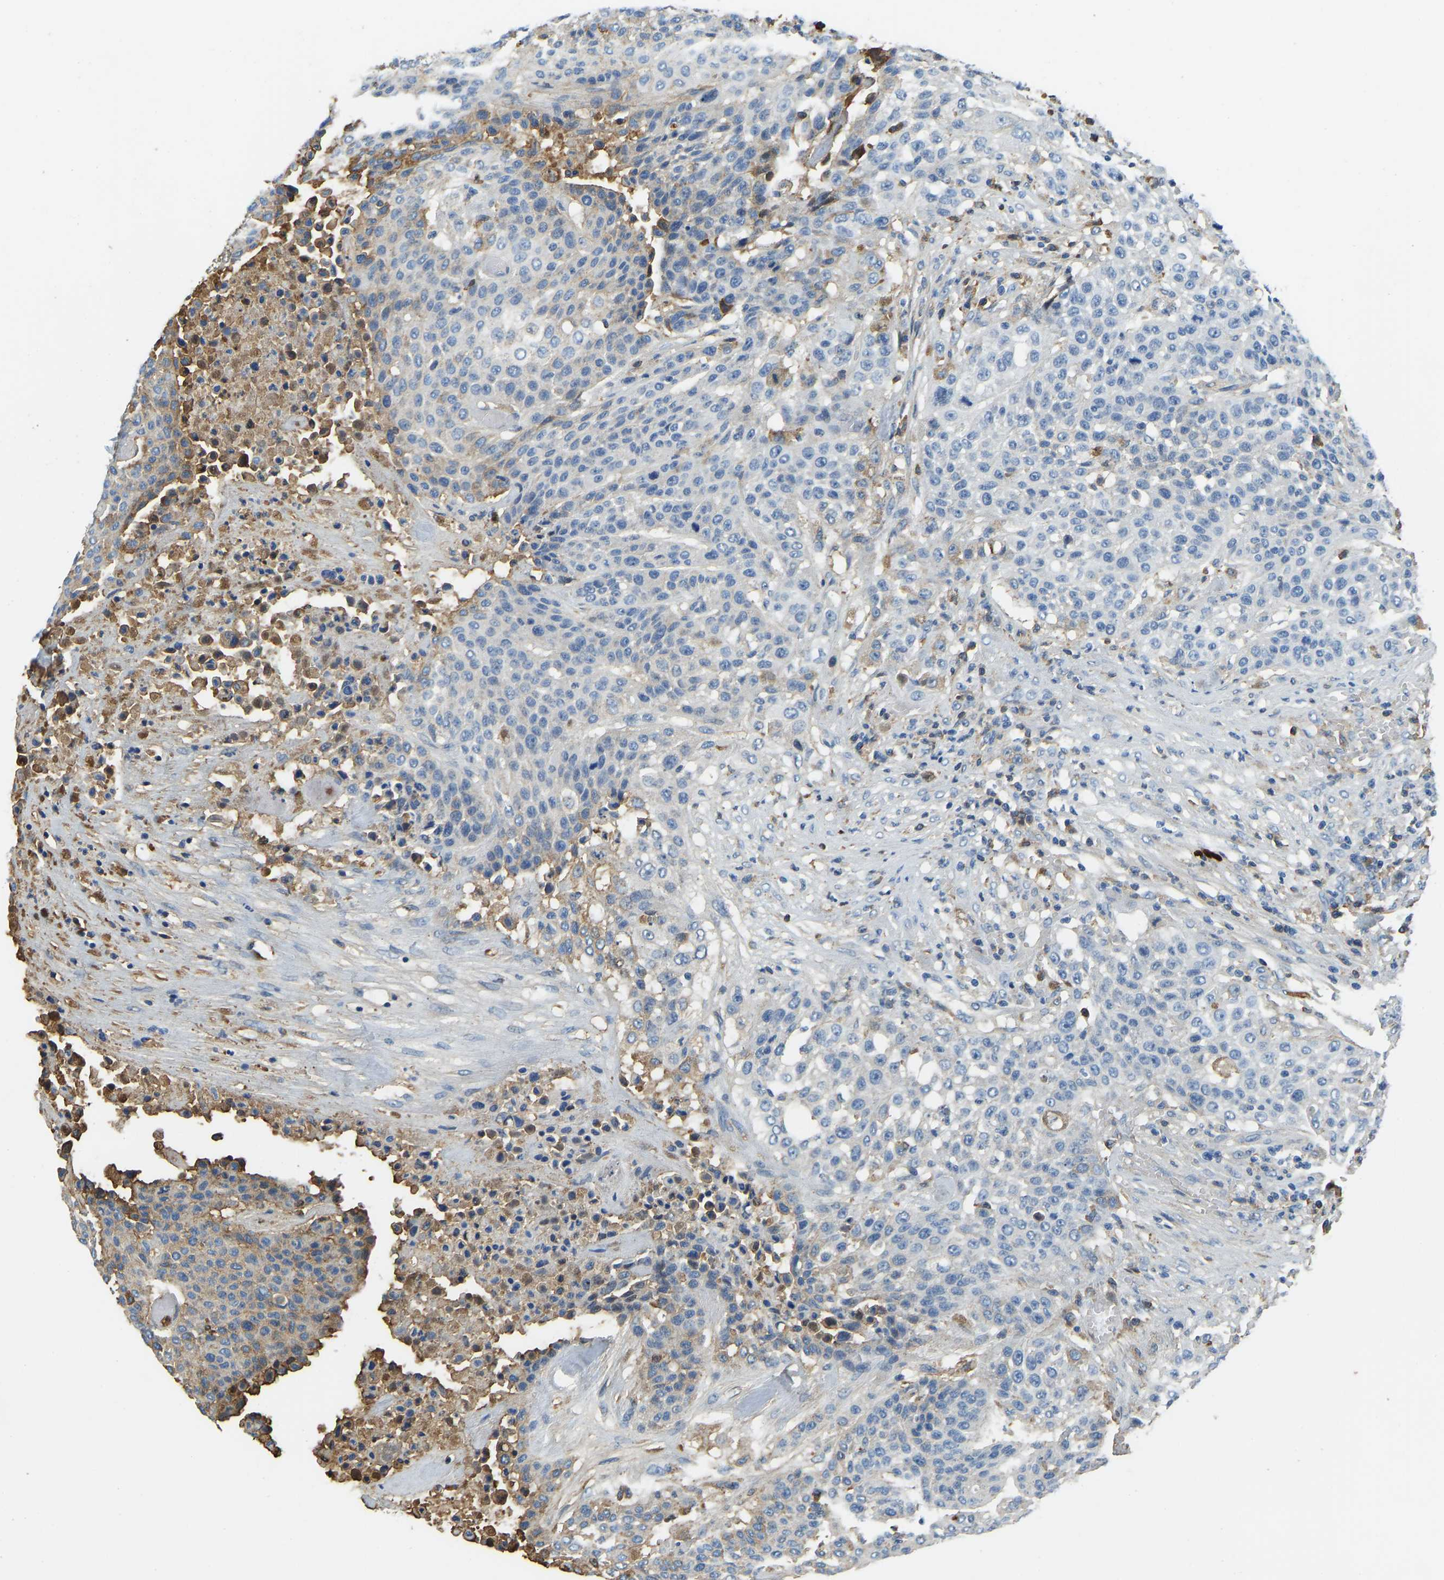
{"staining": {"intensity": "negative", "quantity": "none", "location": "none"}, "tissue": "urothelial cancer", "cell_type": "Tumor cells", "image_type": "cancer", "snomed": [{"axis": "morphology", "description": "Urothelial carcinoma, High grade"}, {"axis": "topography", "description": "Urinary bladder"}], "caption": "High magnification brightfield microscopy of high-grade urothelial carcinoma stained with DAB (3,3'-diaminobenzidine) (brown) and counterstained with hematoxylin (blue): tumor cells show no significant staining. The staining is performed using DAB brown chromogen with nuclei counter-stained in using hematoxylin.", "gene": "THBS4", "patient": {"sex": "male", "age": 74}}